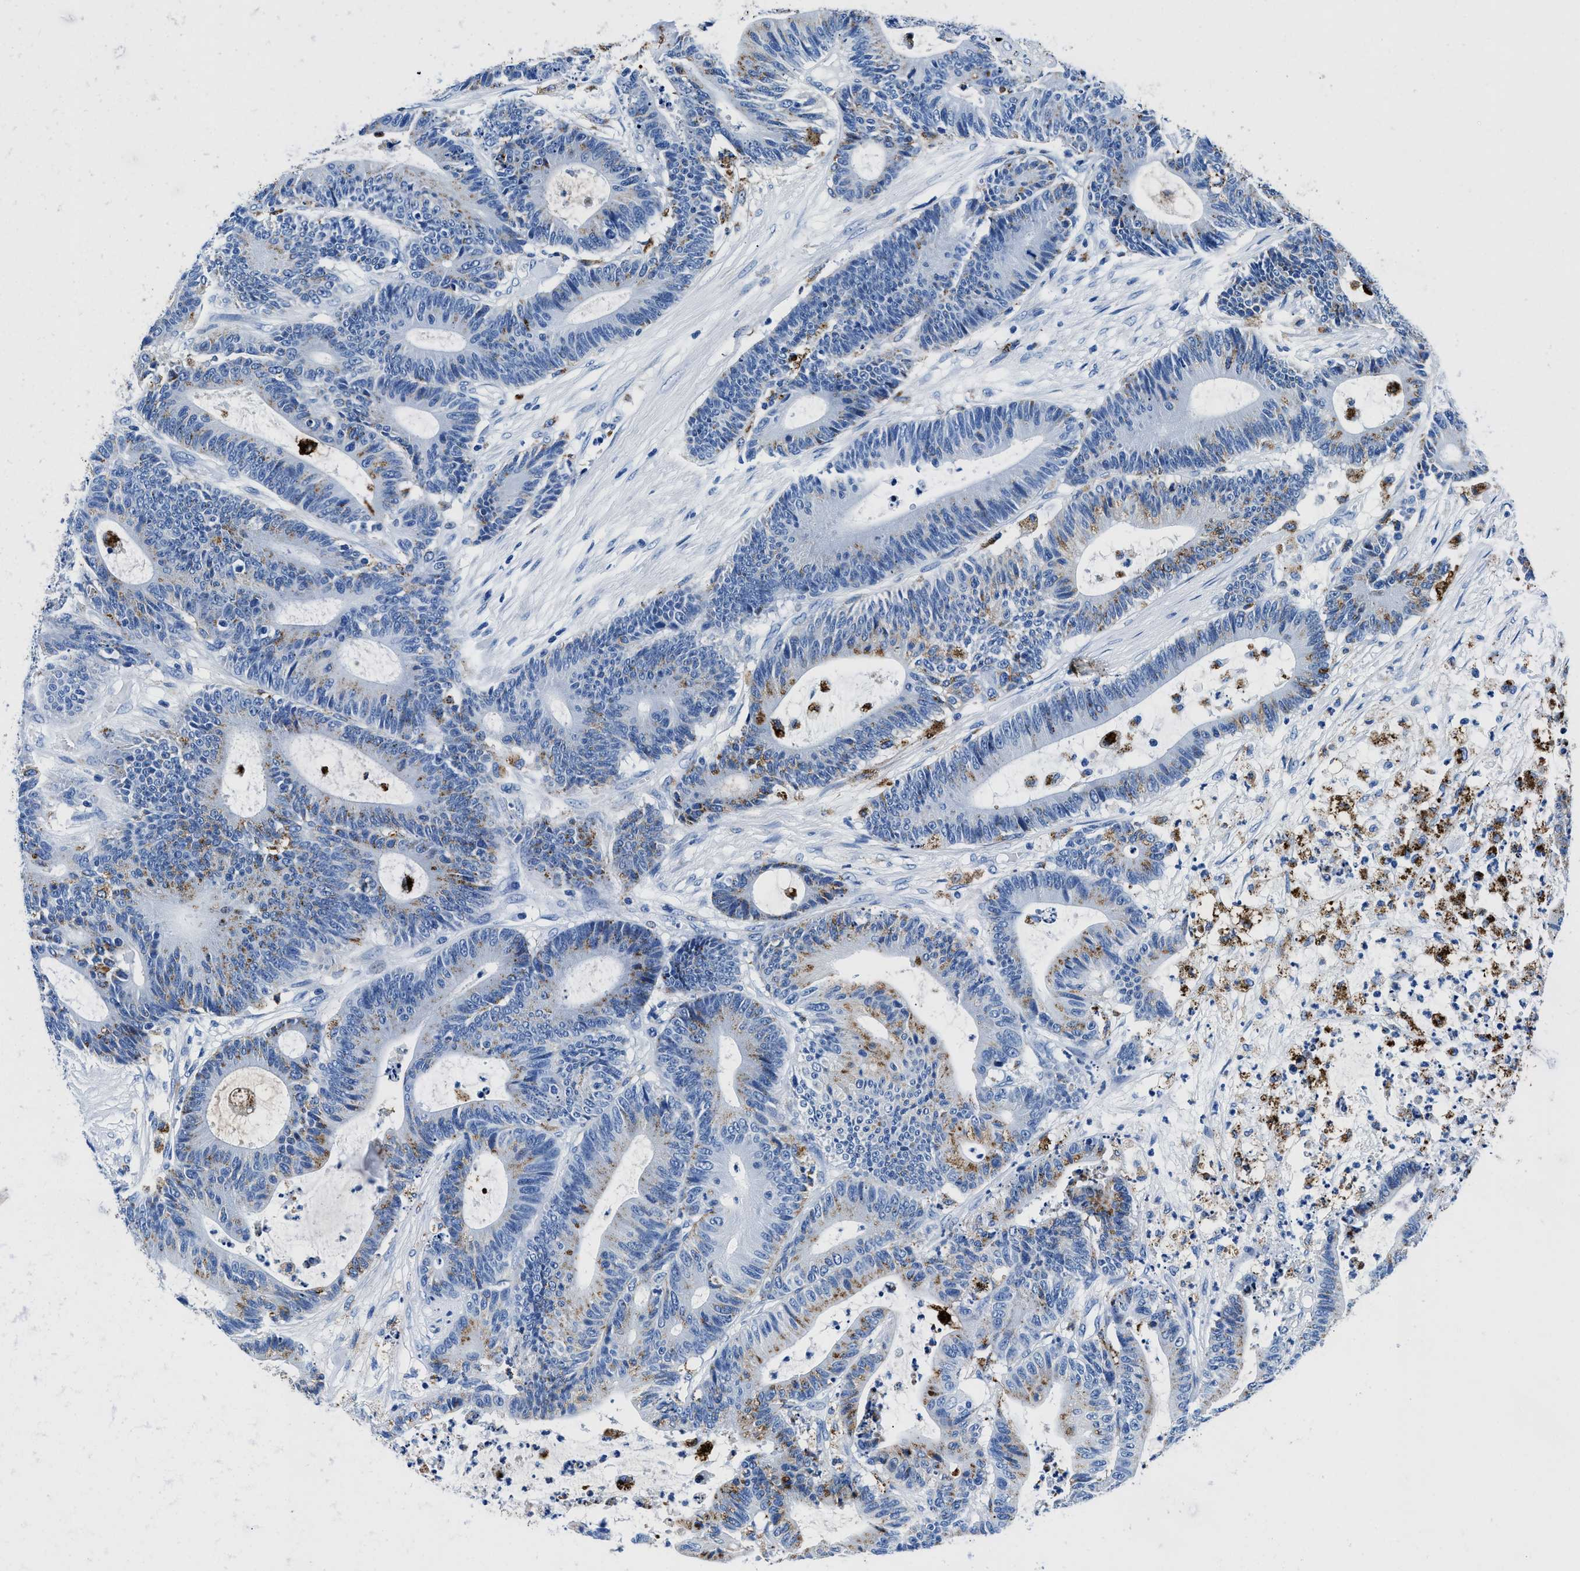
{"staining": {"intensity": "moderate", "quantity": "25%-75%", "location": "cytoplasmic/membranous"}, "tissue": "colorectal cancer", "cell_type": "Tumor cells", "image_type": "cancer", "snomed": [{"axis": "morphology", "description": "Adenocarcinoma, NOS"}, {"axis": "topography", "description": "Colon"}], "caption": "High-magnification brightfield microscopy of colorectal cancer (adenocarcinoma) stained with DAB (3,3'-diaminobenzidine) (brown) and counterstained with hematoxylin (blue). tumor cells exhibit moderate cytoplasmic/membranous staining is identified in about25%-75% of cells.", "gene": "OR14K1", "patient": {"sex": "female", "age": 84}}